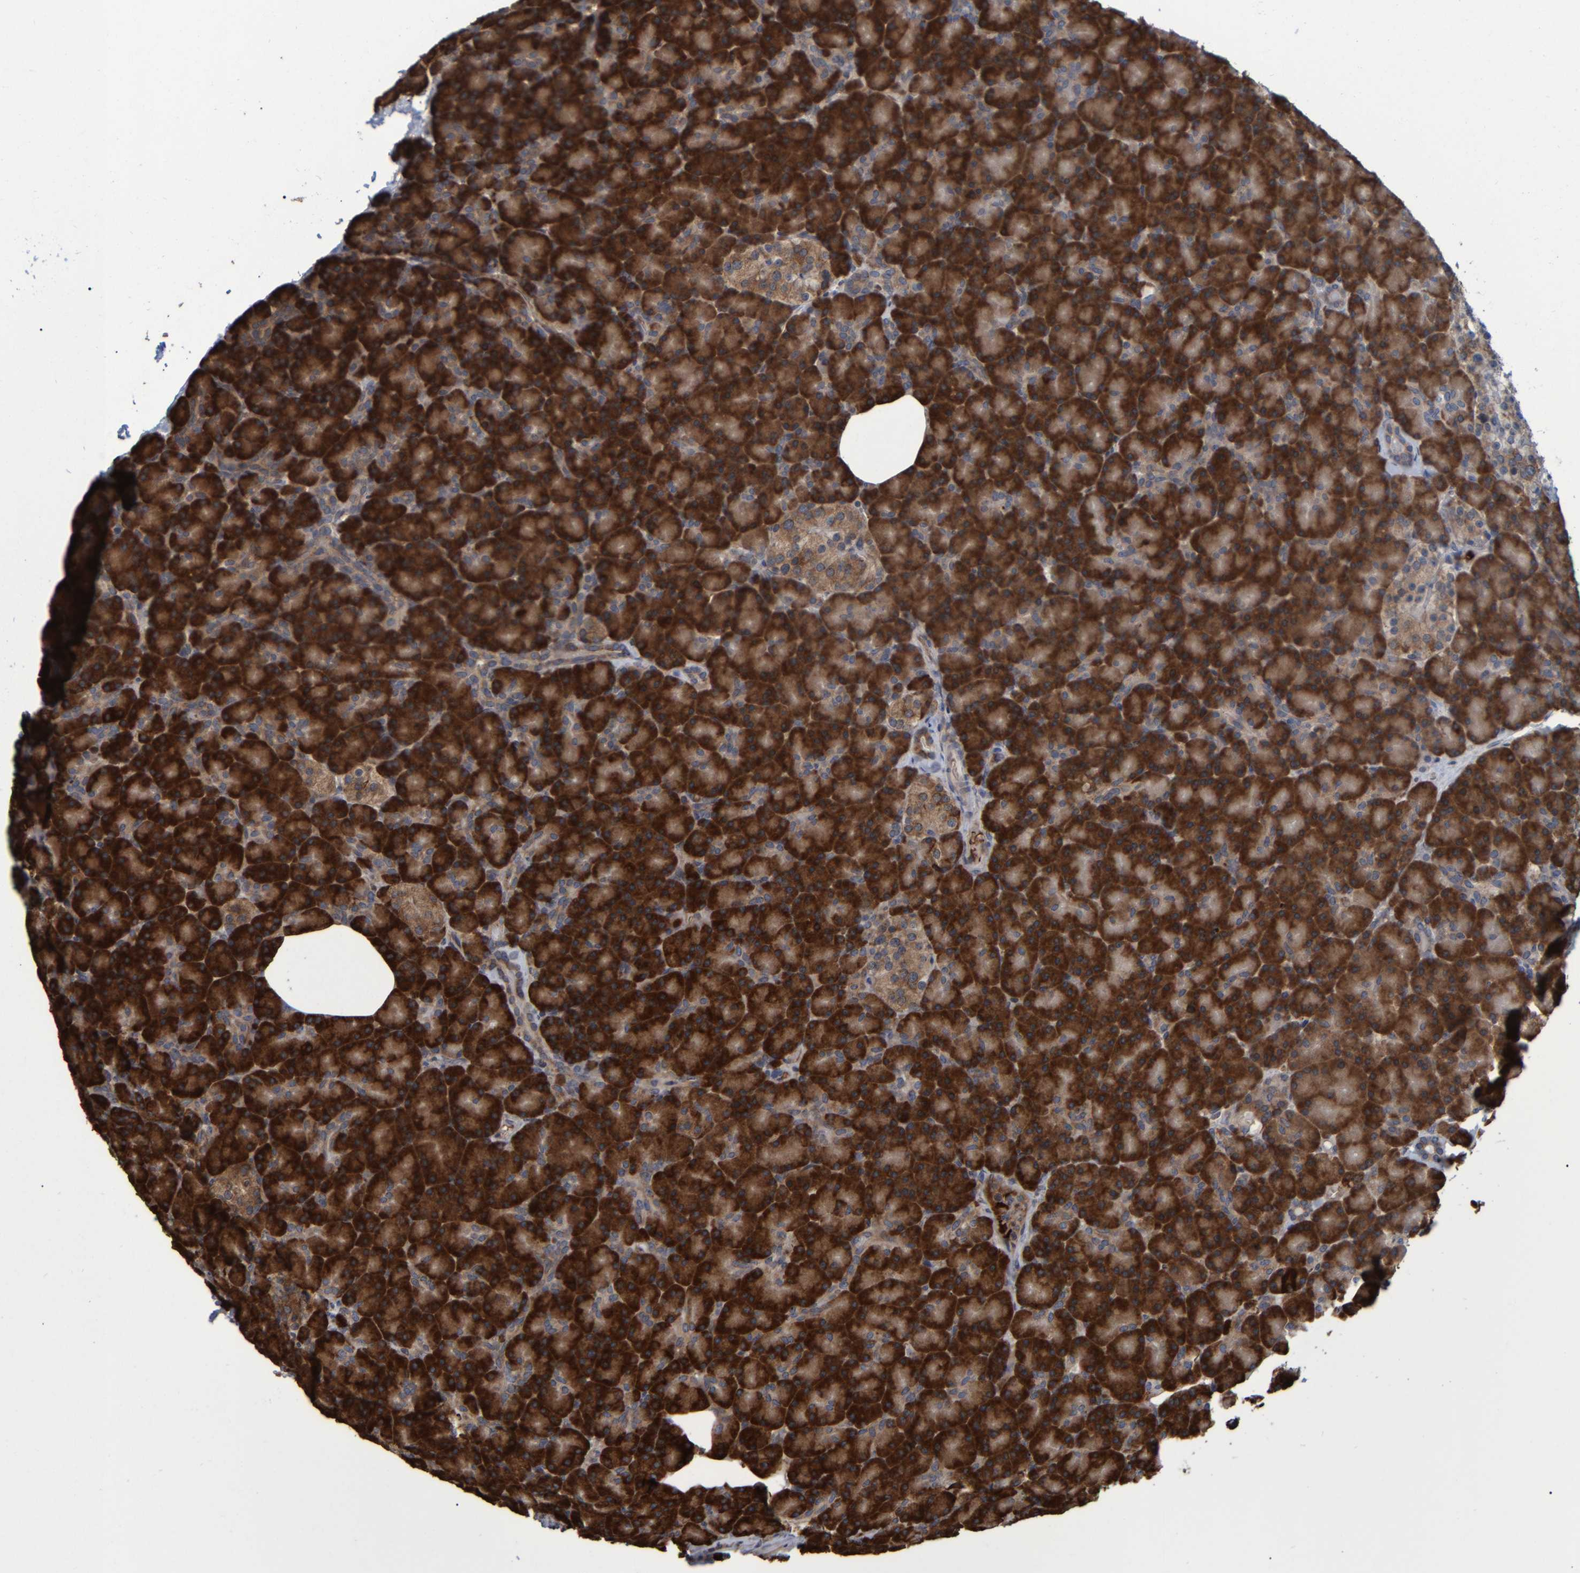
{"staining": {"intensity": "strong", "quantity": ">75%", "location": "cytoplasmic/membranous"}, "tissue": "pancreas", "cell_type": "Exocrine glandular cells", "image_type": "normal", "snomed": [{"axis": "morphology", "description": "Normal tissue, NOS"}, {"axis": "topography", "description": "Pancreas"}], "caption": "Immunohistochemical staining of unremarkable pancreas displays high levels of strong cytoplasmic/membranous expression in approximately >75% of exocrine glandular cells. (Brightfield microscopy of DAB IHC at high magnification).", "gene": "SPAG5", "patient": {"sex": "female", "age": 43}}